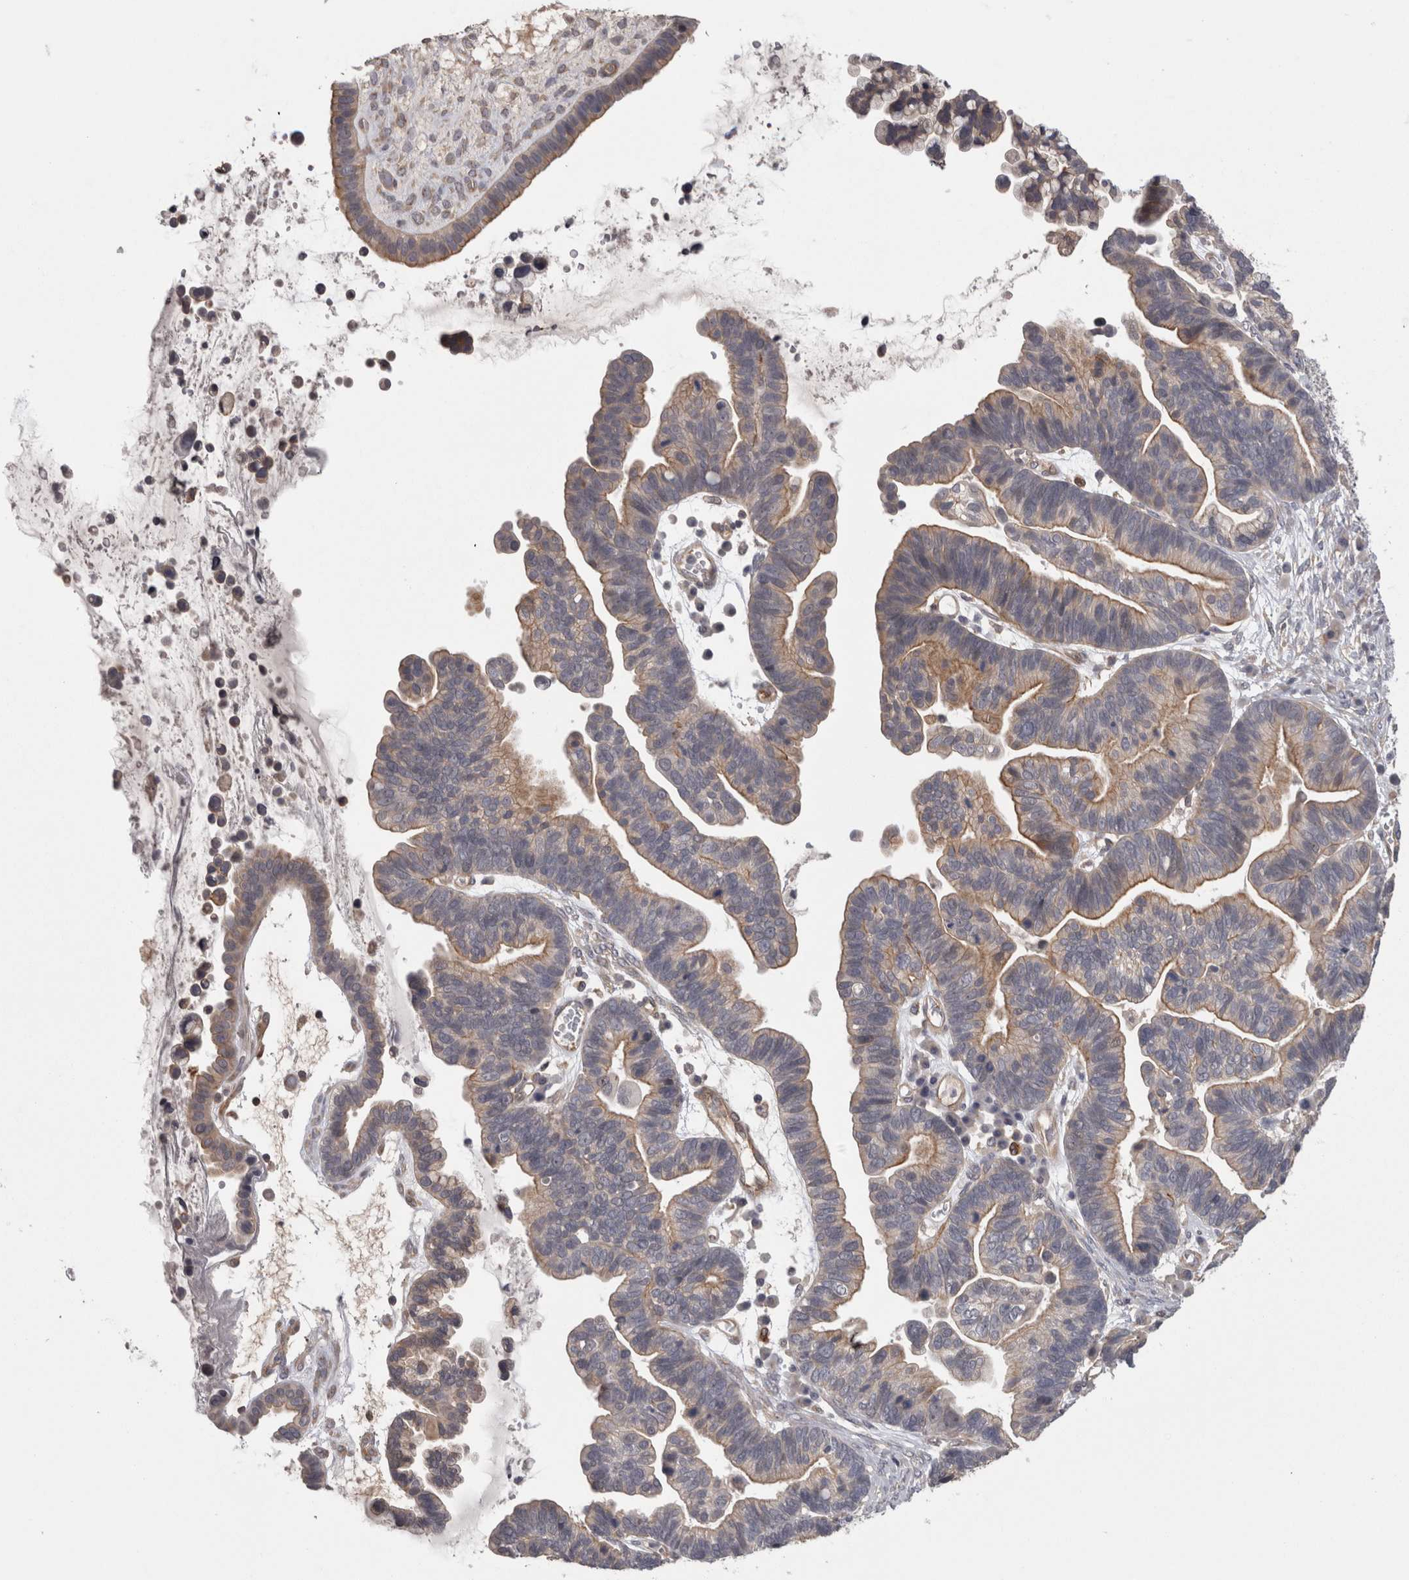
{"staining": {"intensity": "weak", "quantity": "25%-75%", "location": "cytoplasmic/membranous"}, "tissue": "ovarian cancer", "cell_type": "Tumor cells", "image_type": "cancer", "snomed": [{"axis": "morphology", "description": "Cystadenocarcinoma, serous, NOS"}, {"axis": "topography", "description": "Ovary"}], "caption": "A photomicrograph of ovarian serous cystadenocarcinoma stained for a protein shows weak cytoplasmic/membranous brown staining in tumor cells. (Brightfield microscopy of DAB IHC at high magnification).", "gene": "RMDN1", "patient": {"sex": "female", "age": 56}}